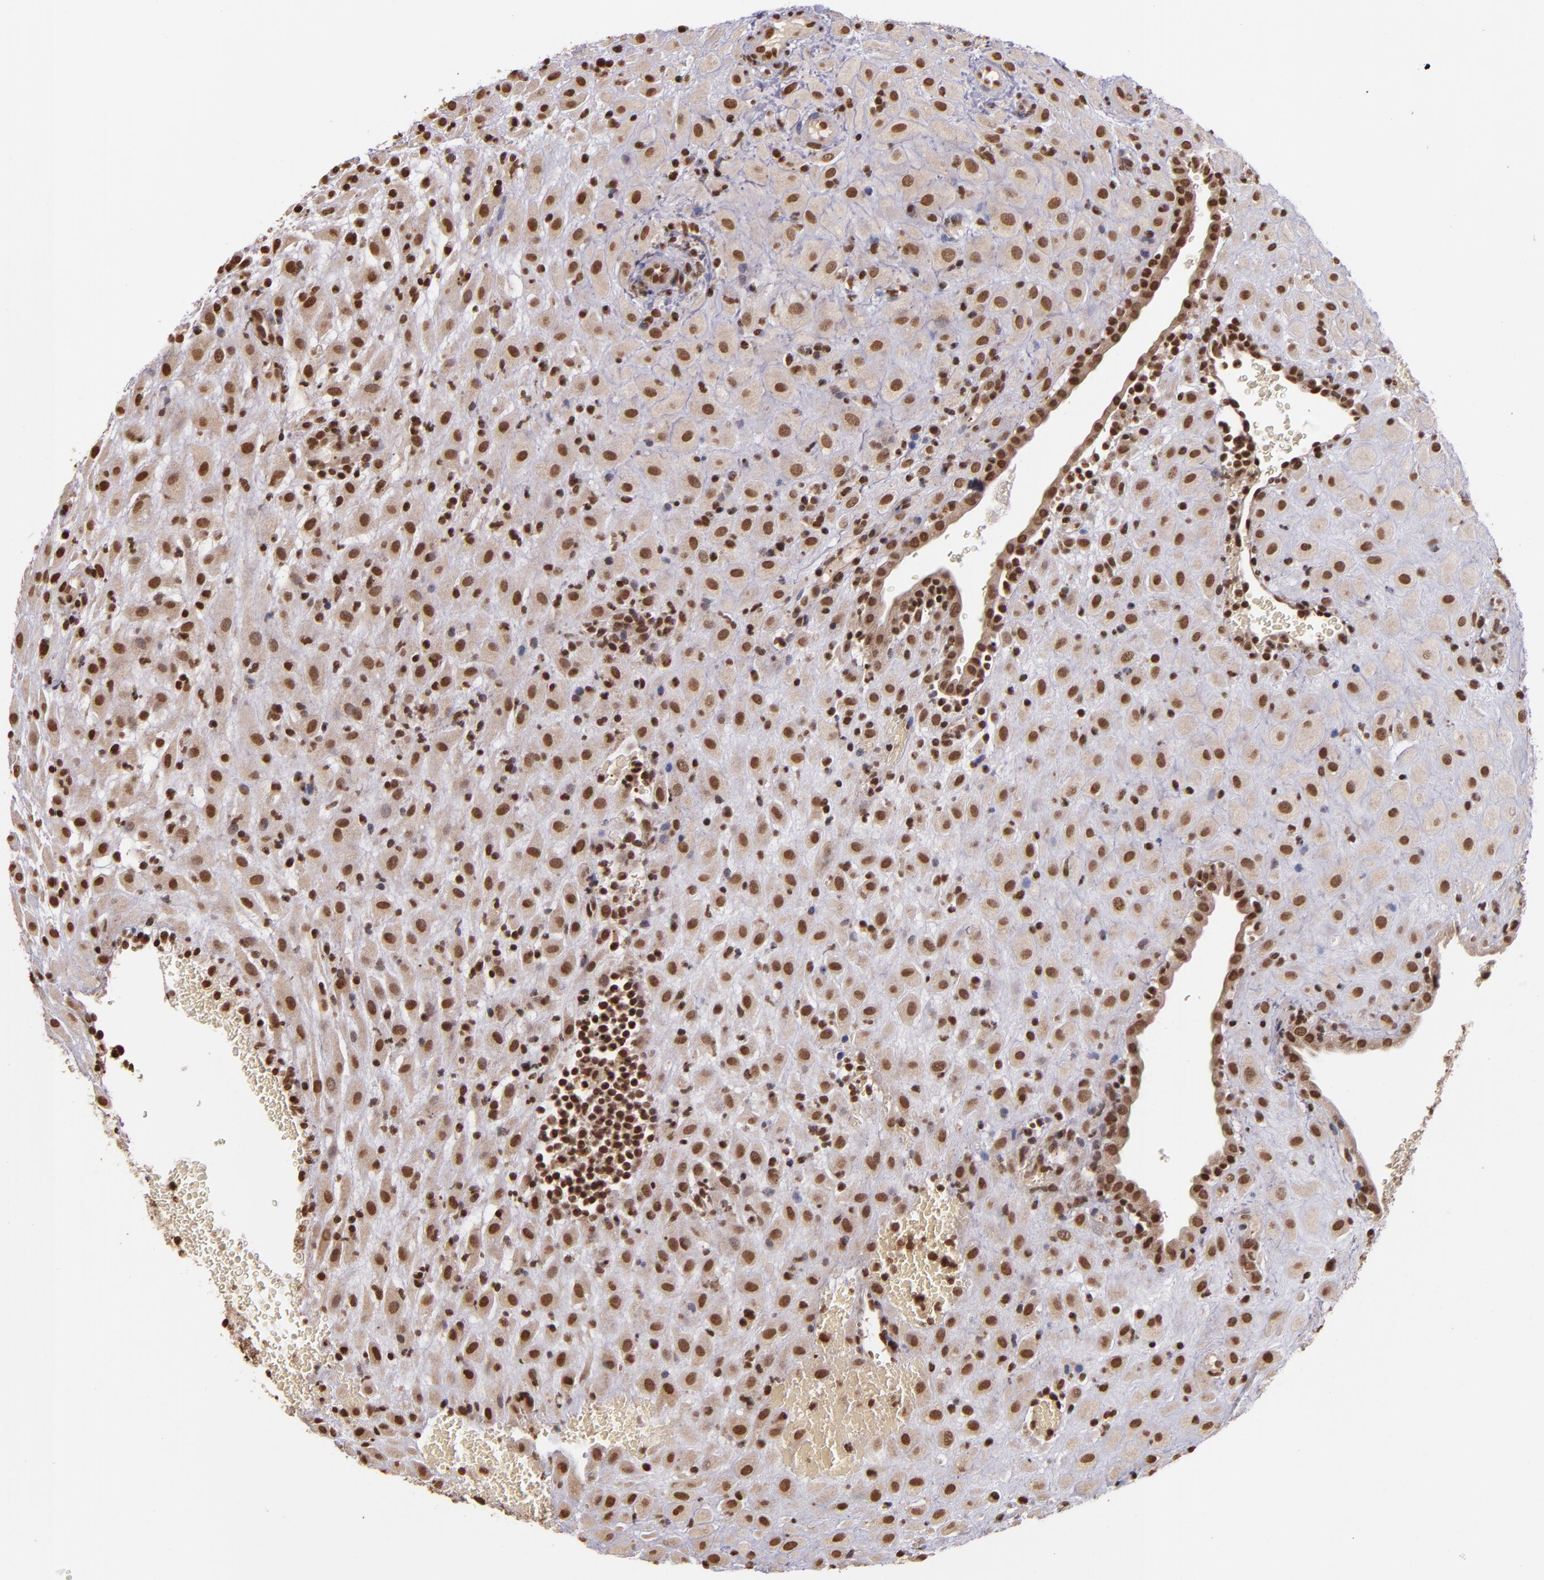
{"staining": {"intensity": "strong", "quantity": "25%-75%", "location": "nuclear"}, "tissue": "placenta", "cell_type": "Decidual cells", "image_type": "normal", "snomed": [{"axis": "morphology", "description": "Normal tissue, NOS"}, {"axis": "topography", "description": "Placenta"}], "caption": "The immunohistochemical stain labels strong nuclear positivity in decidual cells of unremarkable placenta.", "gene": "CUL3", "patient": {"sex": "female", "age": 19}}